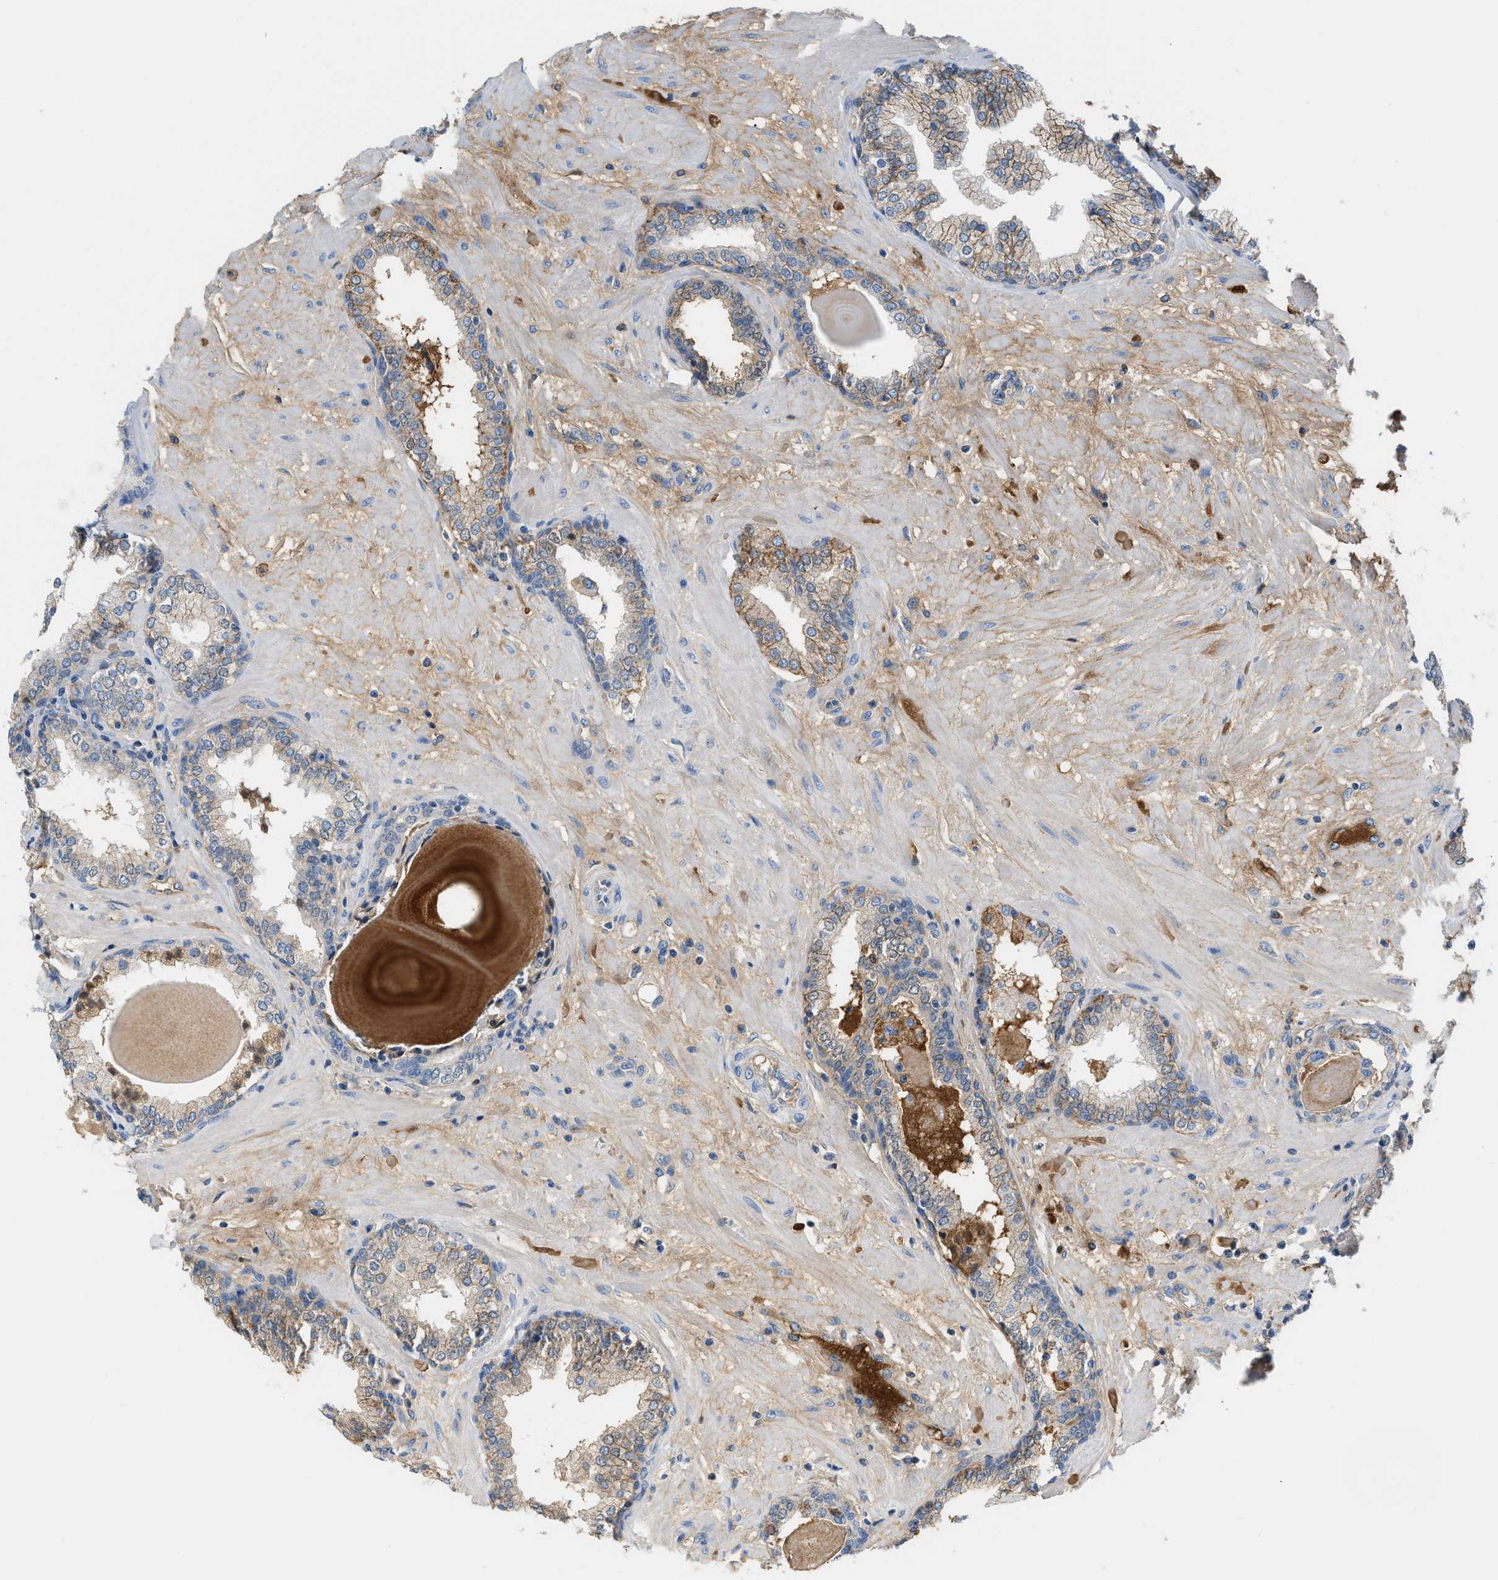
{"staining": {"intensity": "moderate", "quantity": "25%-75%", "location": "cytoplasmic/membranous"}, "tissue": "prostate", "cell_type": "Glandular cells", "image_type": "normal", "snomed": [{"axis": "morphology", "description": "Normal tissue, NOS"}, {"axis": "topography", "description": "Prostate"}], "caption": "Human prostate stained for a protein (brown) shows moderate cytoplasmic/membranous positive staining in about 25%-75% of glandular cells.", "gene": "CFI", "patient": {"sex": "male", "age": 51}}